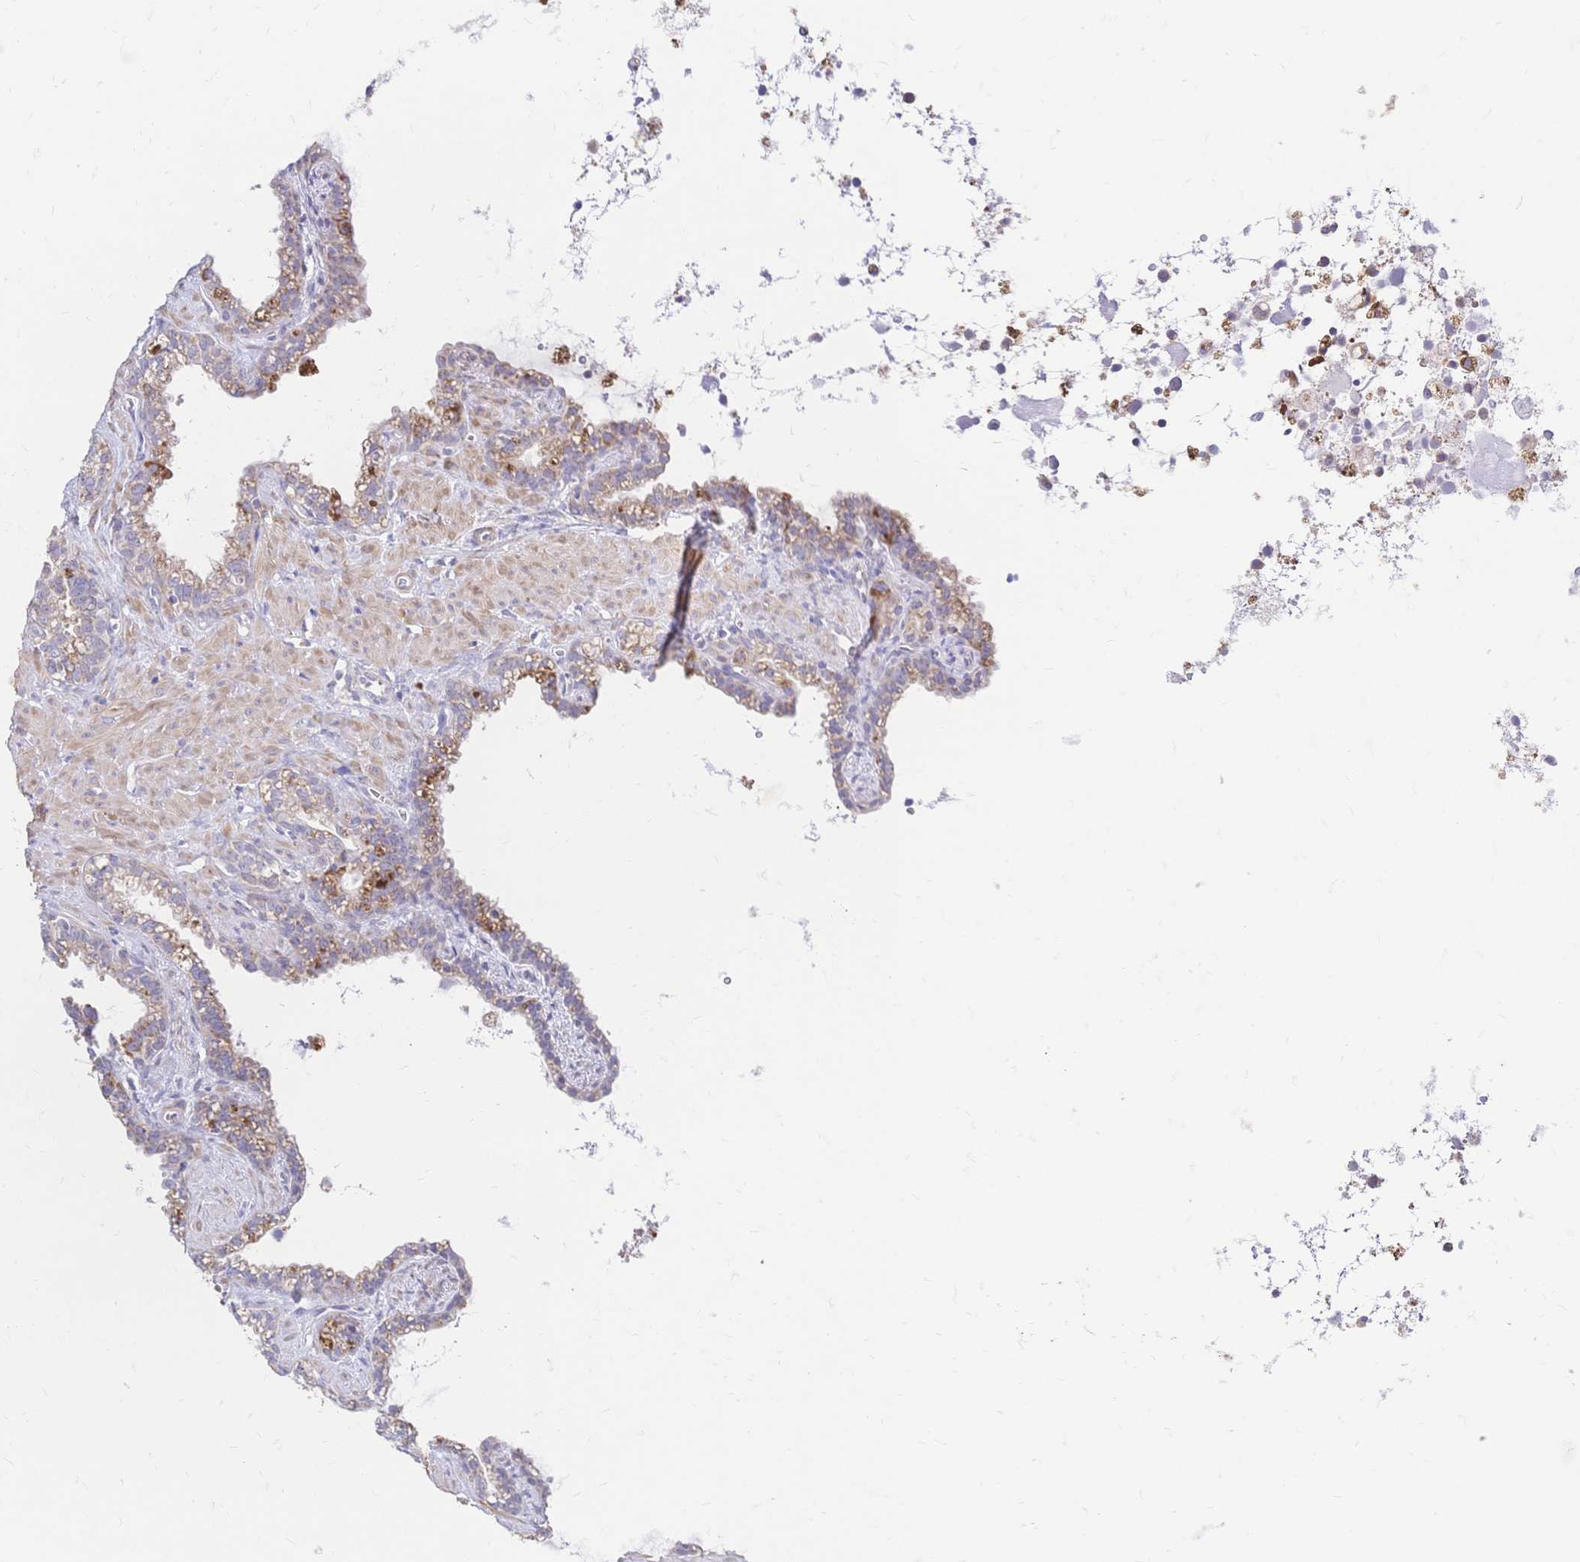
{"staining": {"intensity": "weak", "quantity": "25%-75%", "location": "cytoplasmic/membranous"}, "tissue": "seminal vesicle", "cell_type": "Glandular cells", "image_type": "normal", "snomed": [{"axis": "morphology", "description": "Normal tissue, NOS"}, {"axis": "topography", "description": "Seminal veicle"}], "caption": "The immunohistochemical stain shows weak cytoplasmic/membranous positivity in glandular cells of benign seminal vesicle. The staining is performed using DAB (3,3'-diaminobenzidine) brown chromogen to label protein expression. The nuclei are counter-stained blue using hematoxylin.", "gene": "CLEC18A", "patient": {"sex": "male", "age": 76}}